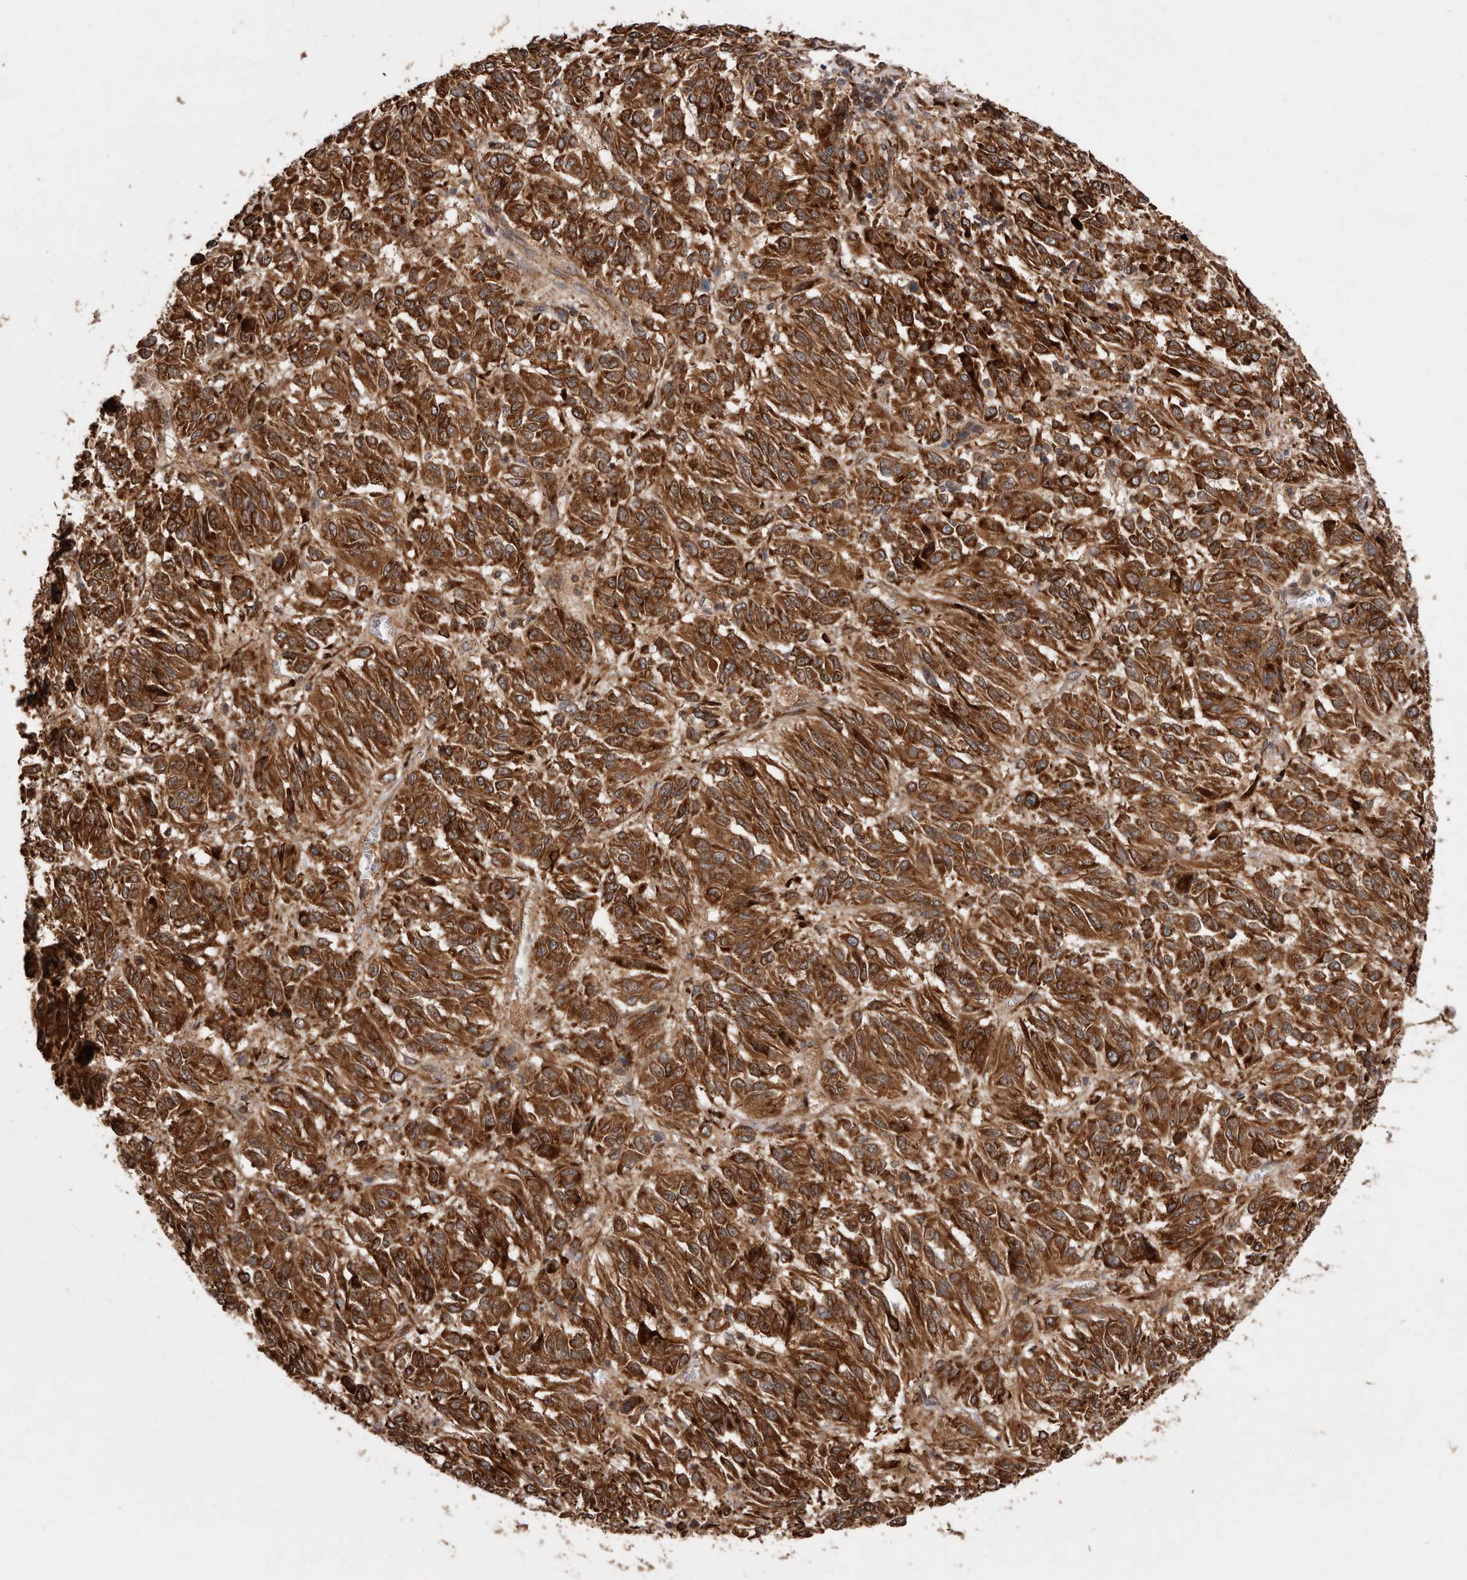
{"staining": {"intensity": "strong", "quantity": ">75%", "location": "cytoplasmic/membranous"}, "tissue": "melanoma", "cell_type": "Tumor cells", "image_type": "cancer", "snomed": [{"axis": "morphology", "description": "Malignant melanoma, Metastatic site"}, {"axis": "topography", "description": "Lung"}], "caption": "Immunohistochemical staining of malignant melanoma (metastatic site) exhibits strong cytoplasmic/membranous protein positivity in about >75% of tumor cells. (brown staining indicates protein expression, while blue staining denotes nuclei).", "gene": "FLAD1", "patient": {"sex": "male", "age": 64}}